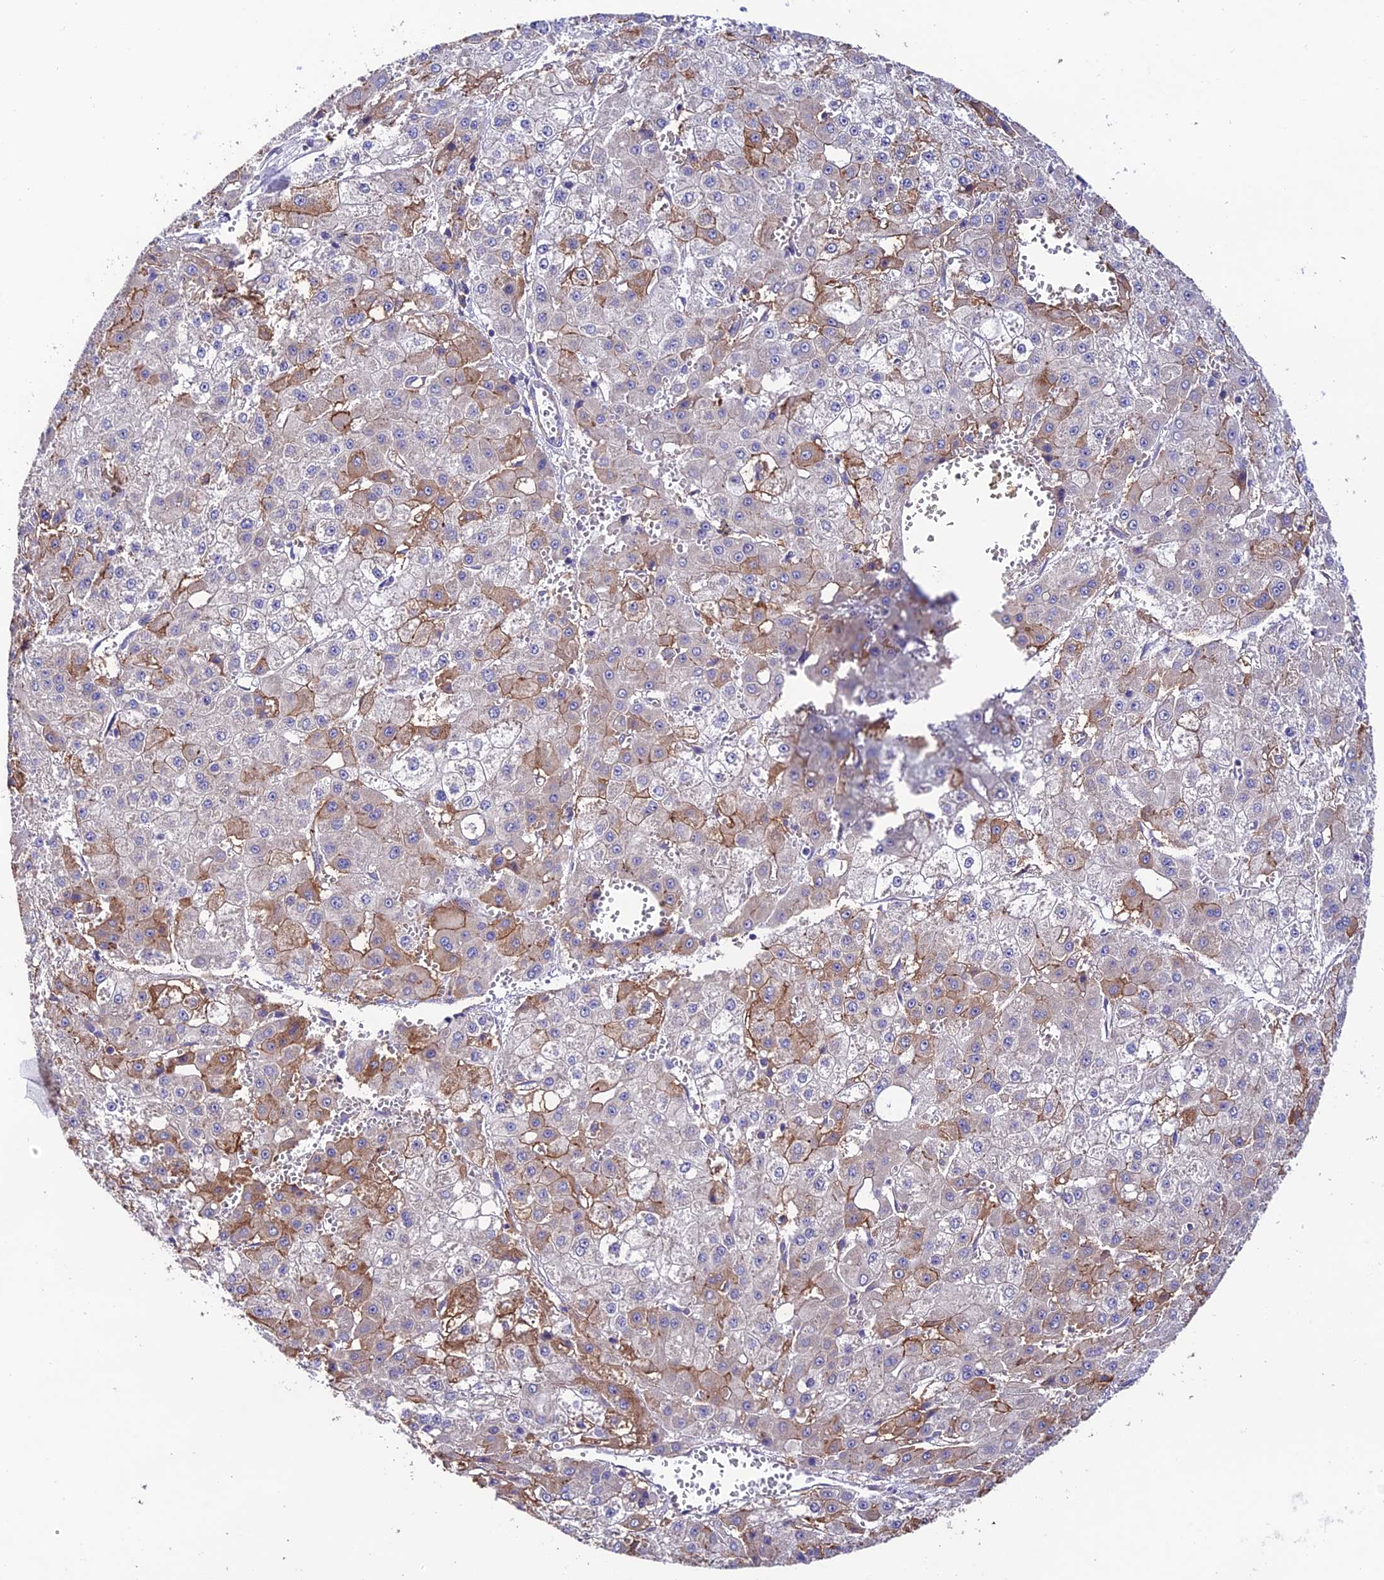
{"staining": {"intensity": "moderate", "quantity": "<25%", "location": "cytoplasmic/membranous"}, "tissue": "liver cancer", "cell_type": "Tumor cells", "image_type": "cancer", "snomed": [{"axis": "morphology", "description": "Carcinoma, Hepatocellular, NOS"}, {"axis": "topography", "description": "Liver"}], "caption": "Immunohistochemical staining of human liver cancer (hepatocellular carcinoma) shows moderate cytoplasmic/membranous protein positivity in about <25% of tumor cells.", "gene": "BRME1", "patient": {"sex": "male", "age": 47}}